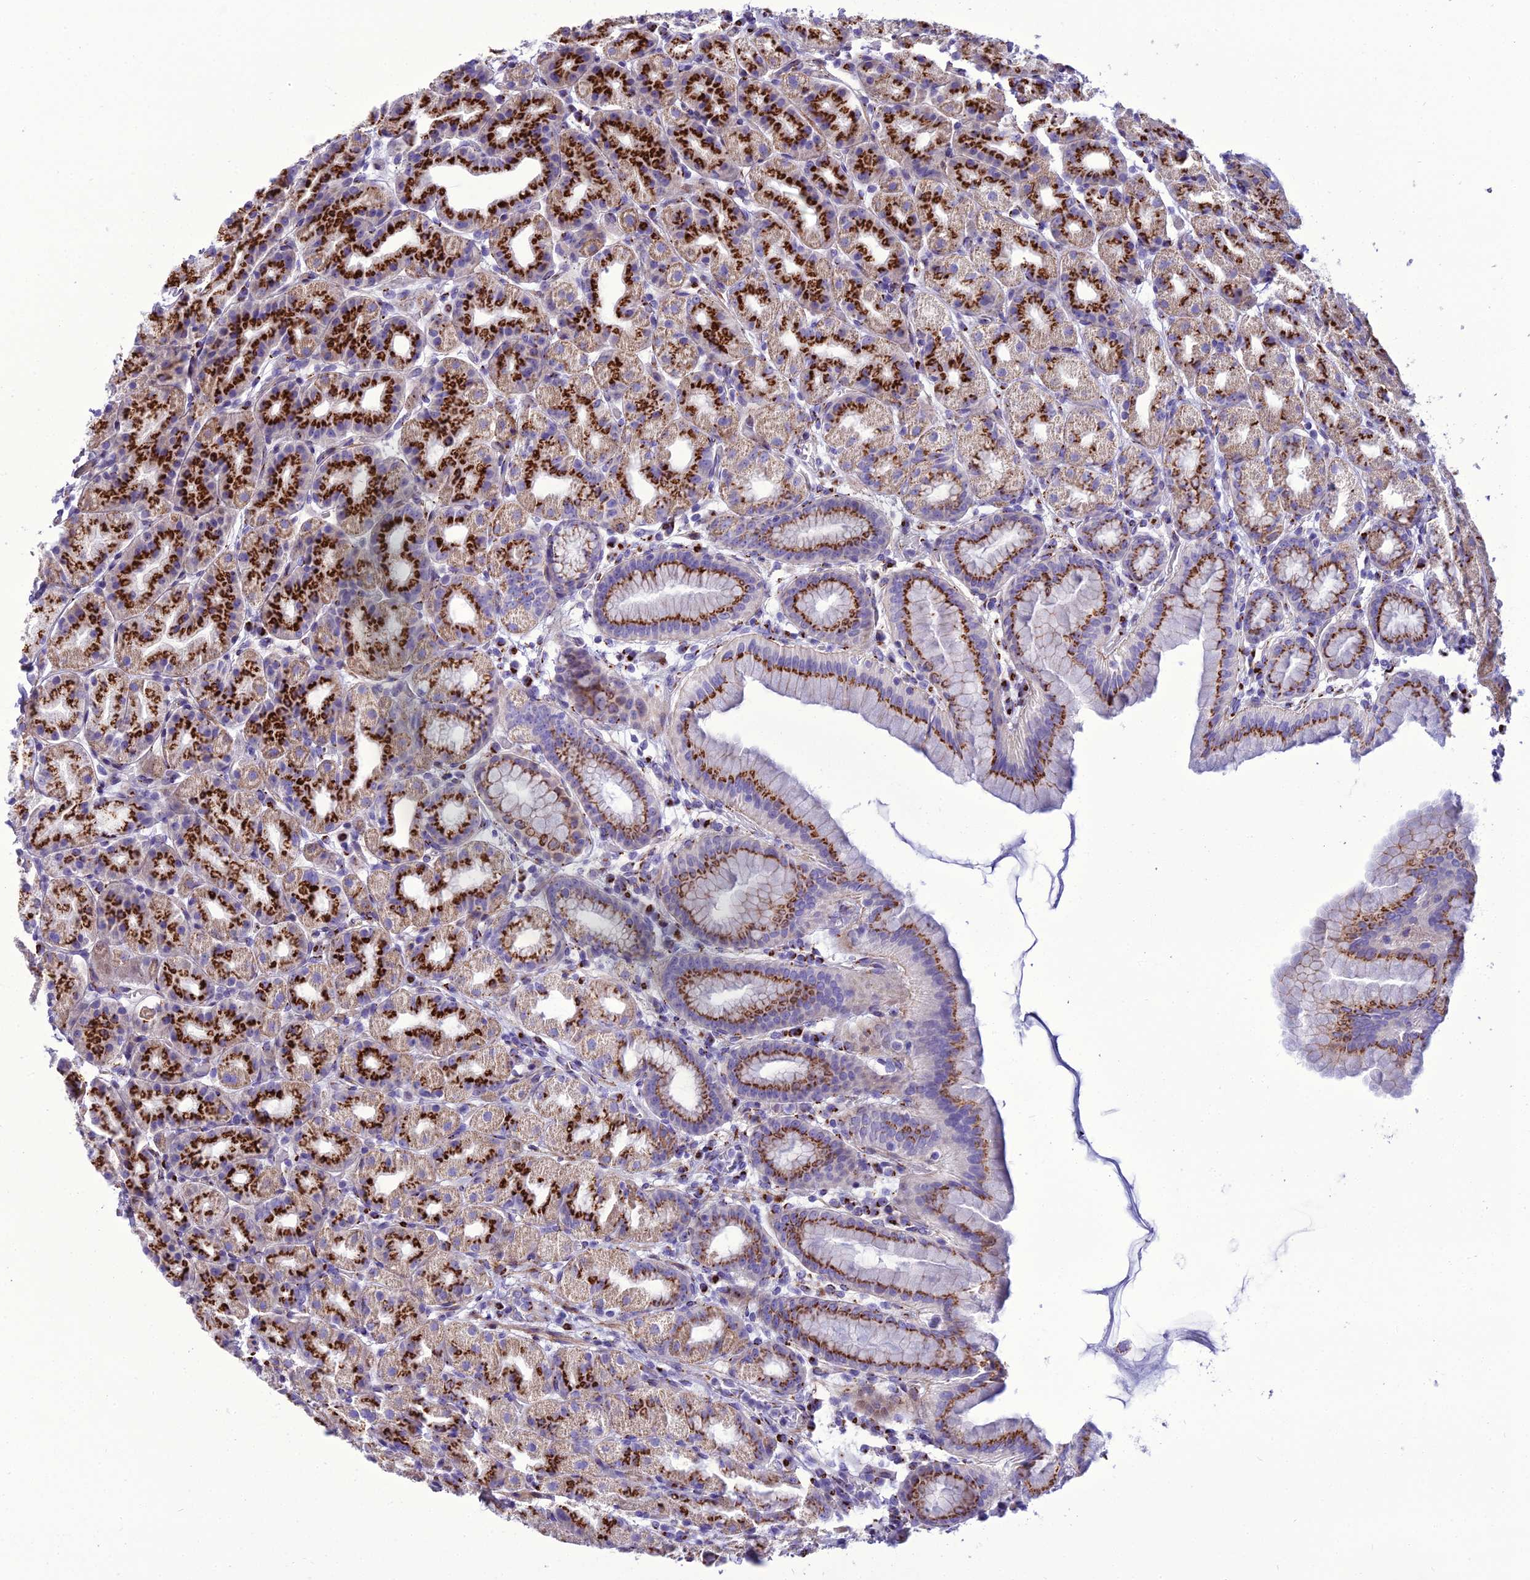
{"staining": {"intensity": "strong", "quantity": ">75%", "location": "cytoplasmic/membranous"}, "tissue": "stomach", "cell_type": "Glandular cells", "image_type": "normal", "snomed": [{"axis": "morphology", "description": "Normal tissue, NOS"}, {"axis": "topography", "description": "Stomach, upper"}], "caption": "Protein analysis of benign stomach exhibits strong cytoplasmic/membranous staining in about >75% of glandular cells.", "gene": "GOLM2", "patient": {"sex": "male", "age": 68}}